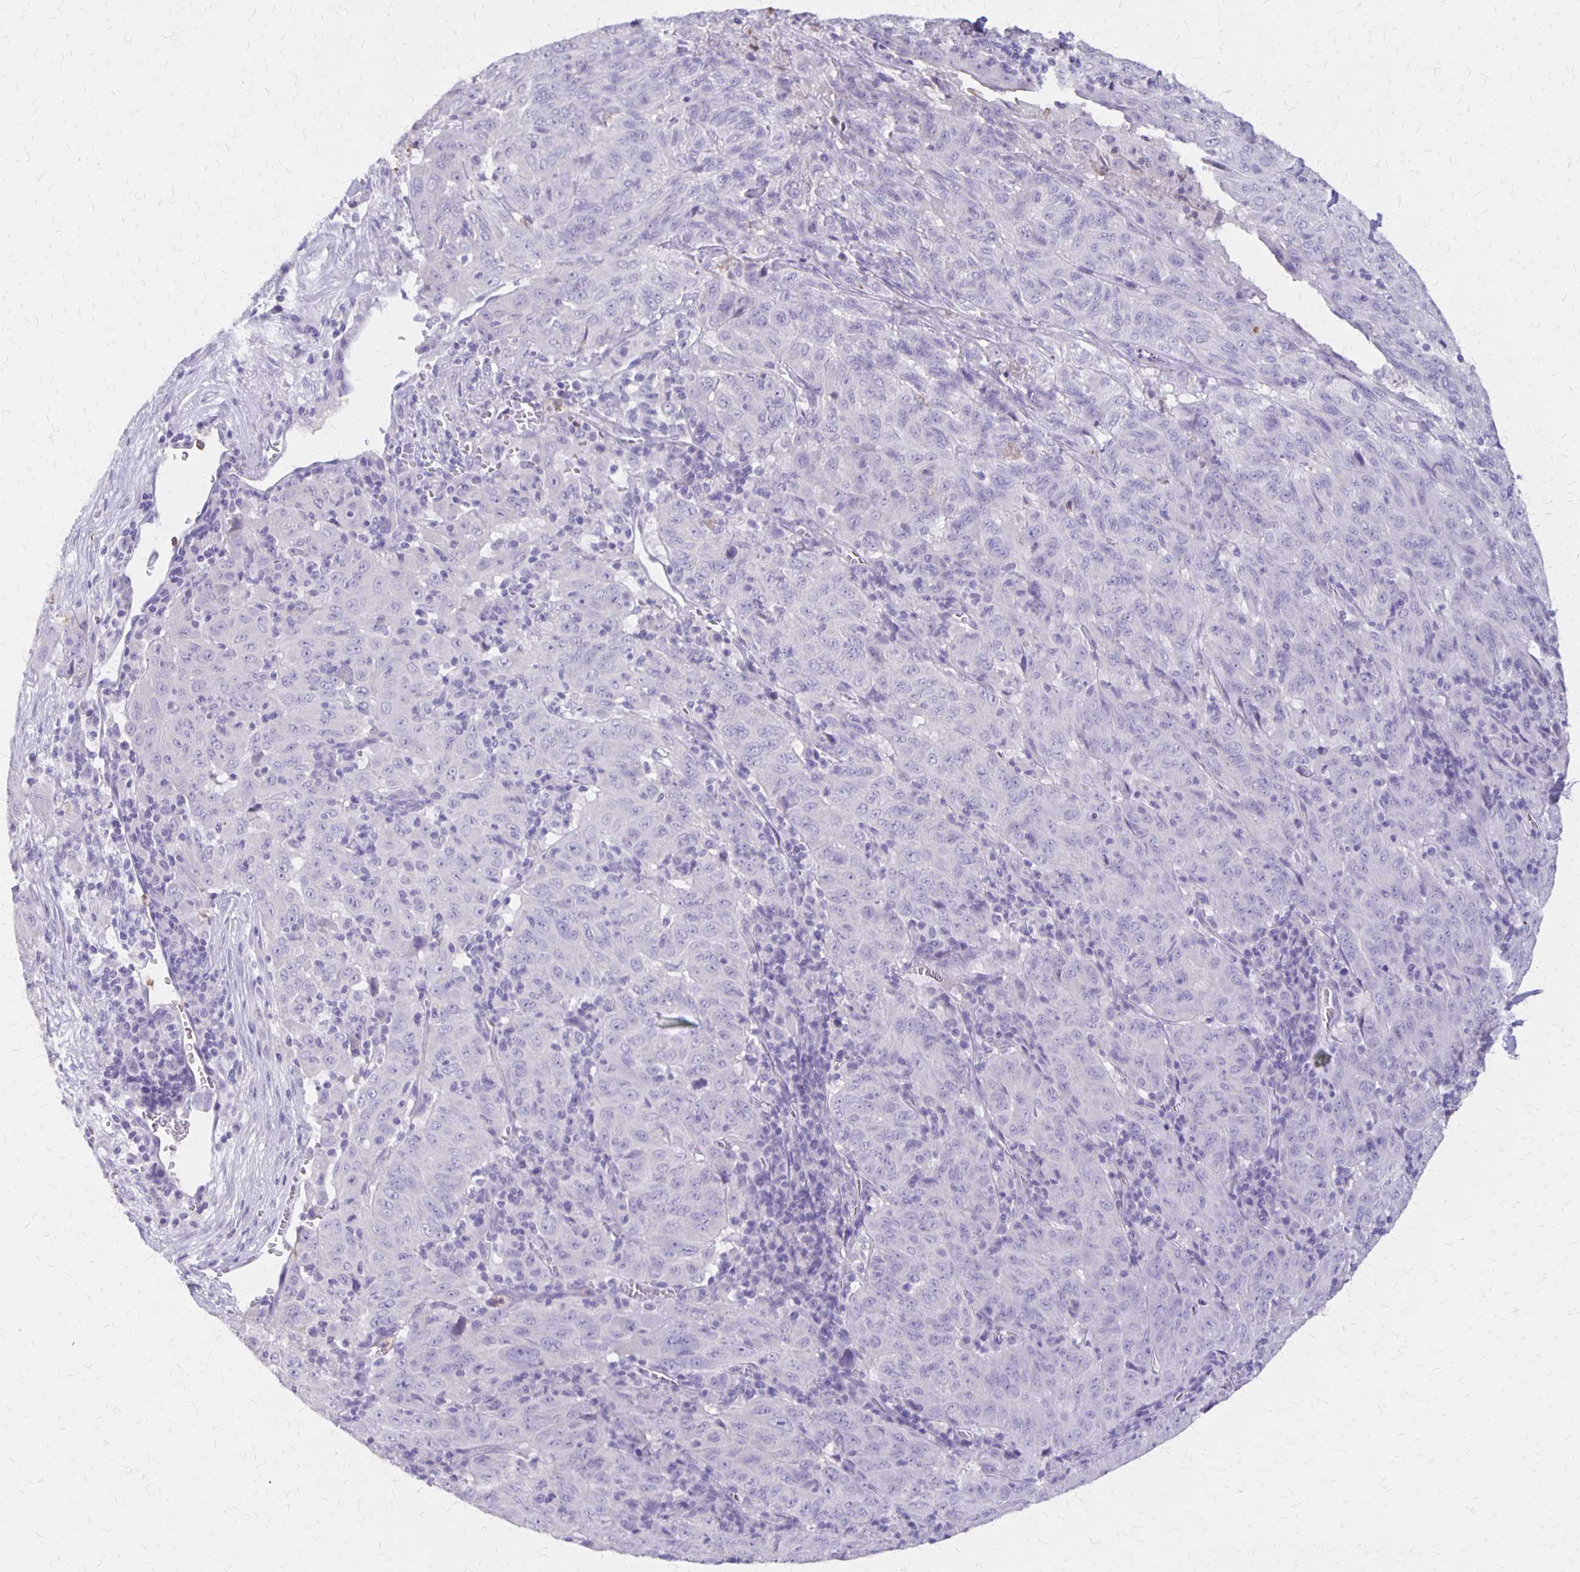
{"staining": {"intensity": "negative", "quantity": "none", "location": "none"}, "tissue": "pancreatic cancer", "cell_type": "Tumor cells", "image_type": "cancer", "snomed": [{"axis": "morphology", "description": "Adenocarcinoma, NOS"}, {"axis": "topography", "description": "Pancreas"}], "caption": "This is an immunohistochemistry (IHC) histopathology image of adenocarcinoma (pancreatic). There is no positivity in tumor cells.", "gene": "SEPTIN5", "patient": {"sex": "male", "age": 63}}